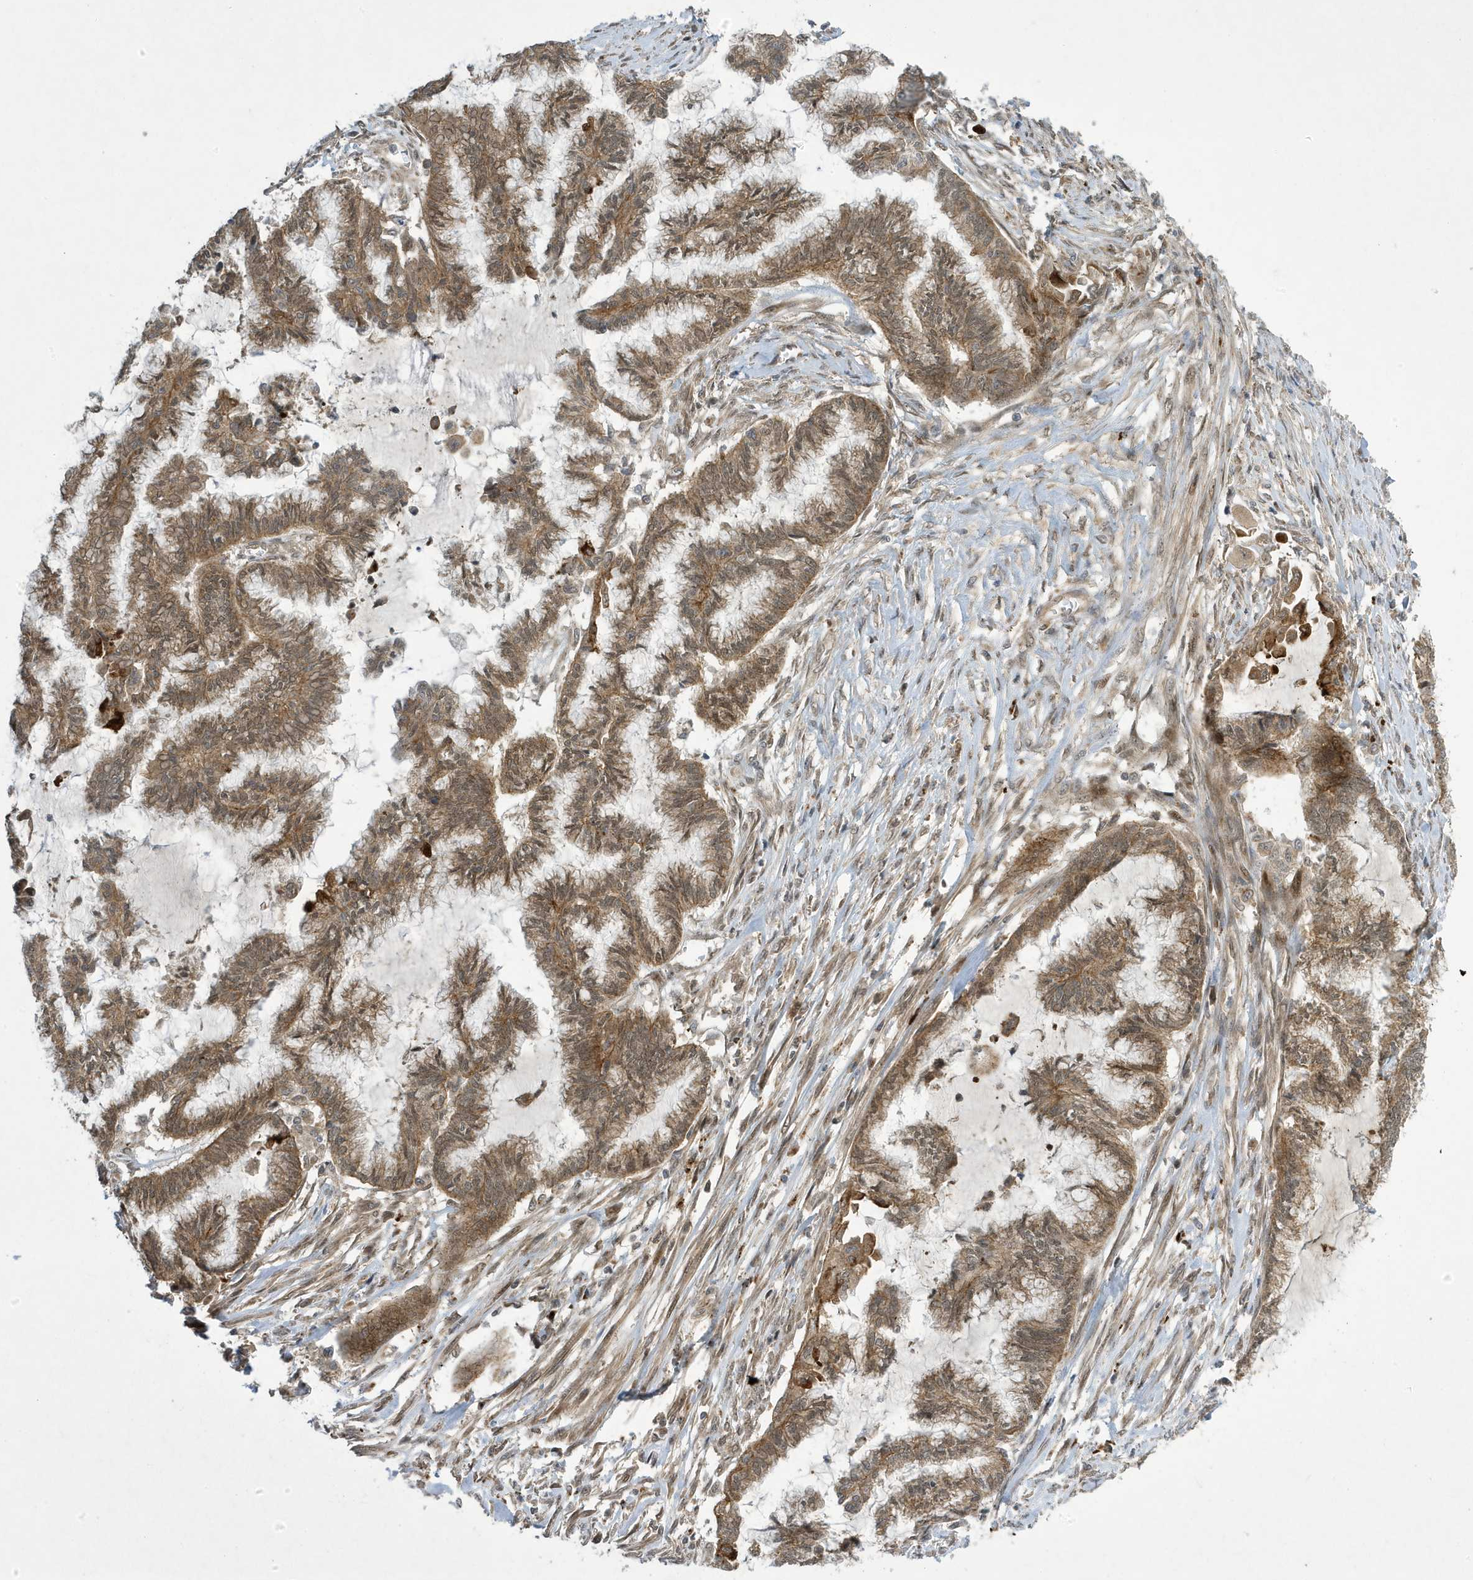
{"staining": {"intensity": "moderate", "quantity": ">75%", "location": "cytoplasmic/membranous,nuclear"}, "tissue": "endometrial cancer", "cell_type": "Tumor cells", "image_type": "cancer", "snomed": [{"axis": "morphology", "description": "Adenocarcinoma, NOS"}, {"axis": "topography", "description": "Endometrium"}], "caption": "Brown immunohistochemical staining in human endometrial cancer (adenocarcinoma) shows moderate cytoplasmic/membranous and nuclear expression in approximately >75% of tumor cells. The protein is stained brown, and the nuclei are stained in blue (DAB IHC with brightfield microscopy, high magnification).", "gene": "NCOA7", "patient": {"sex": "female", "age": 86}}